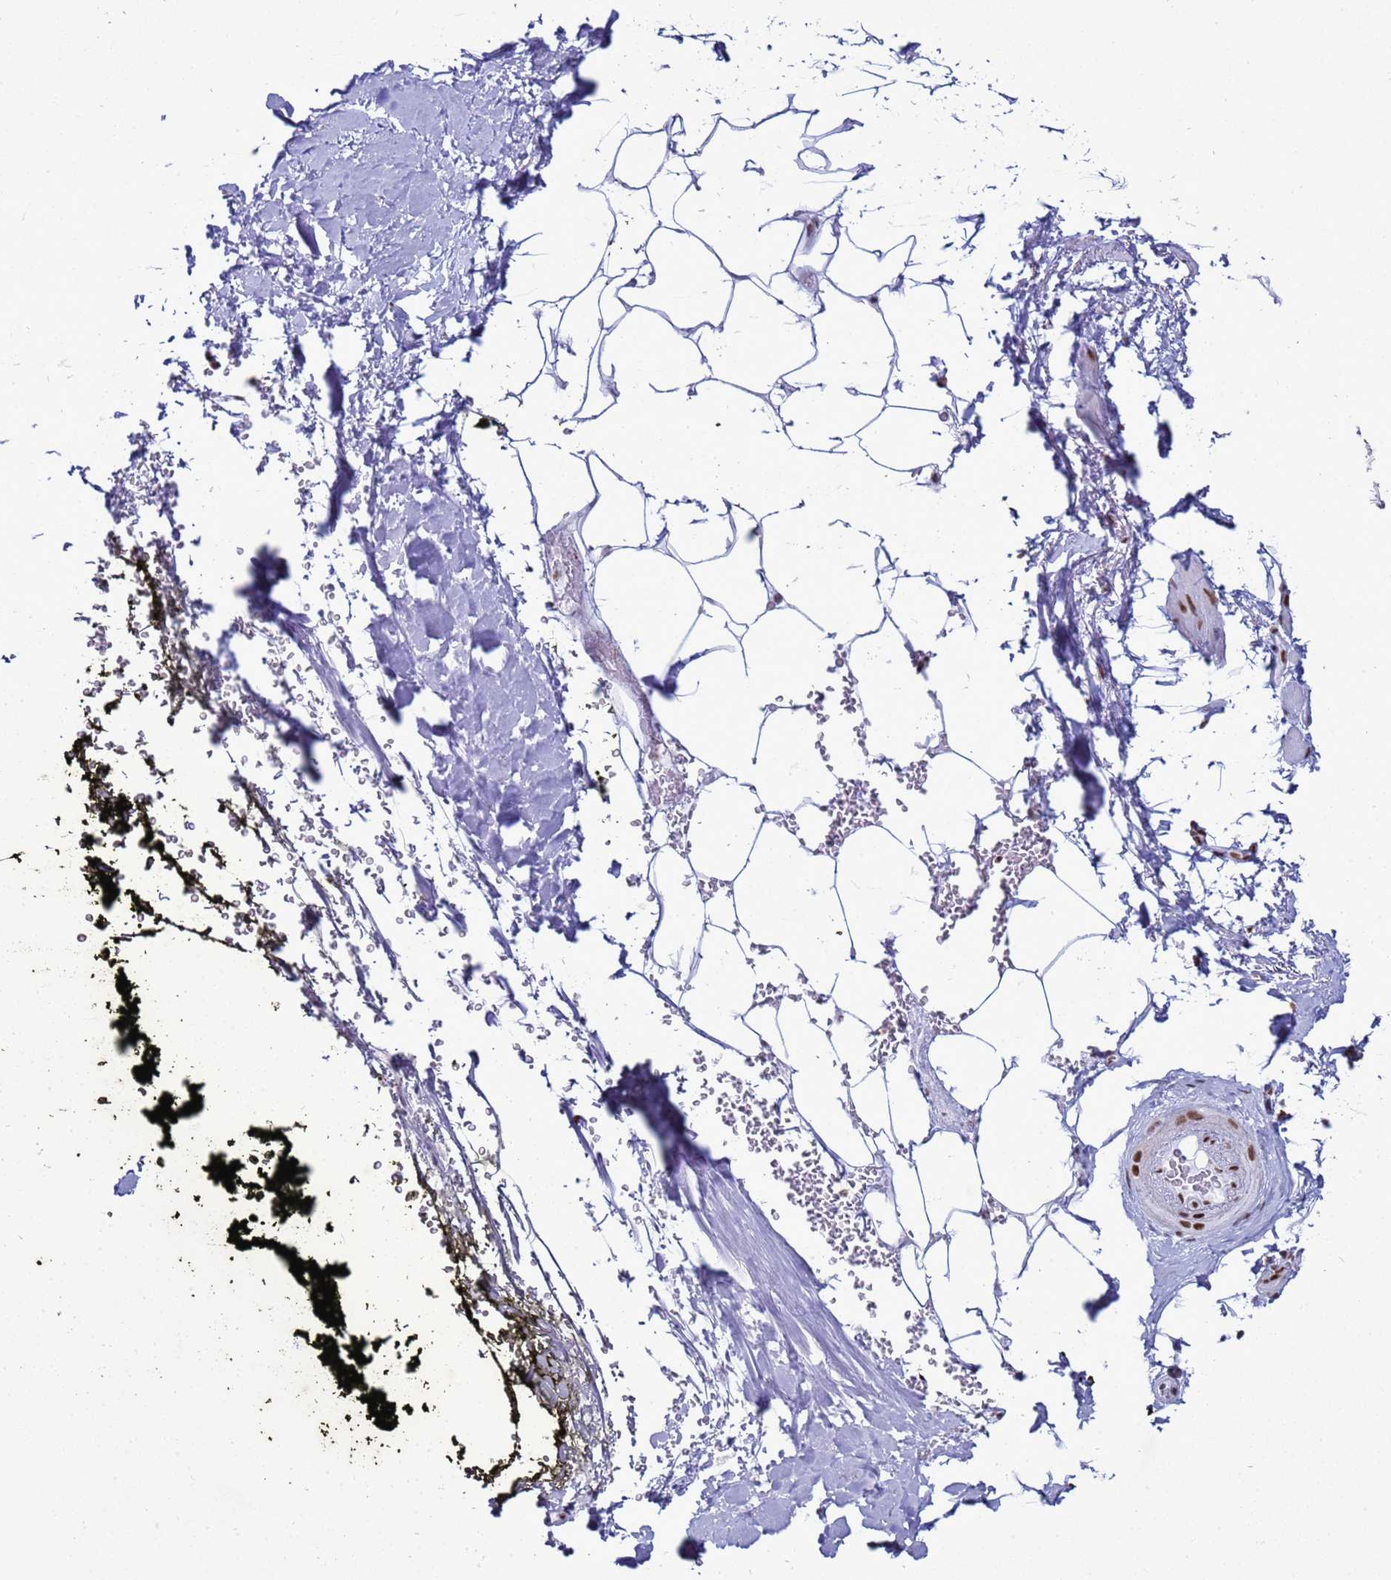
{"staining": {"intensity": "weak", "quantity": ">75%", "location": "nuclear"}, "tissue": "adipose tissue", "cell_type": "Adipocytes", "image_type": "normal", "snomed": [{"axis": "morphology", "description": "Normal tissue, NOS"}, {"axis": "morphology", "description": "Adenocarcinoma, Low grade"}, {"axis": "topography", "description": "Prostate"}, {"axis": "topography", "description": "Peripheral nerve tissue"}], "caption": "Adipose tissue stained with immunohistochemistry reveals weak nuclear positivity in about >75% of adipocytes. The staining is performed using DAB brown chromogen to label protein expression. The nuclei are counter-stained blue using hematoxylin.", "gene": "RALY", "patient": {"sex": "male", "age": 63}}